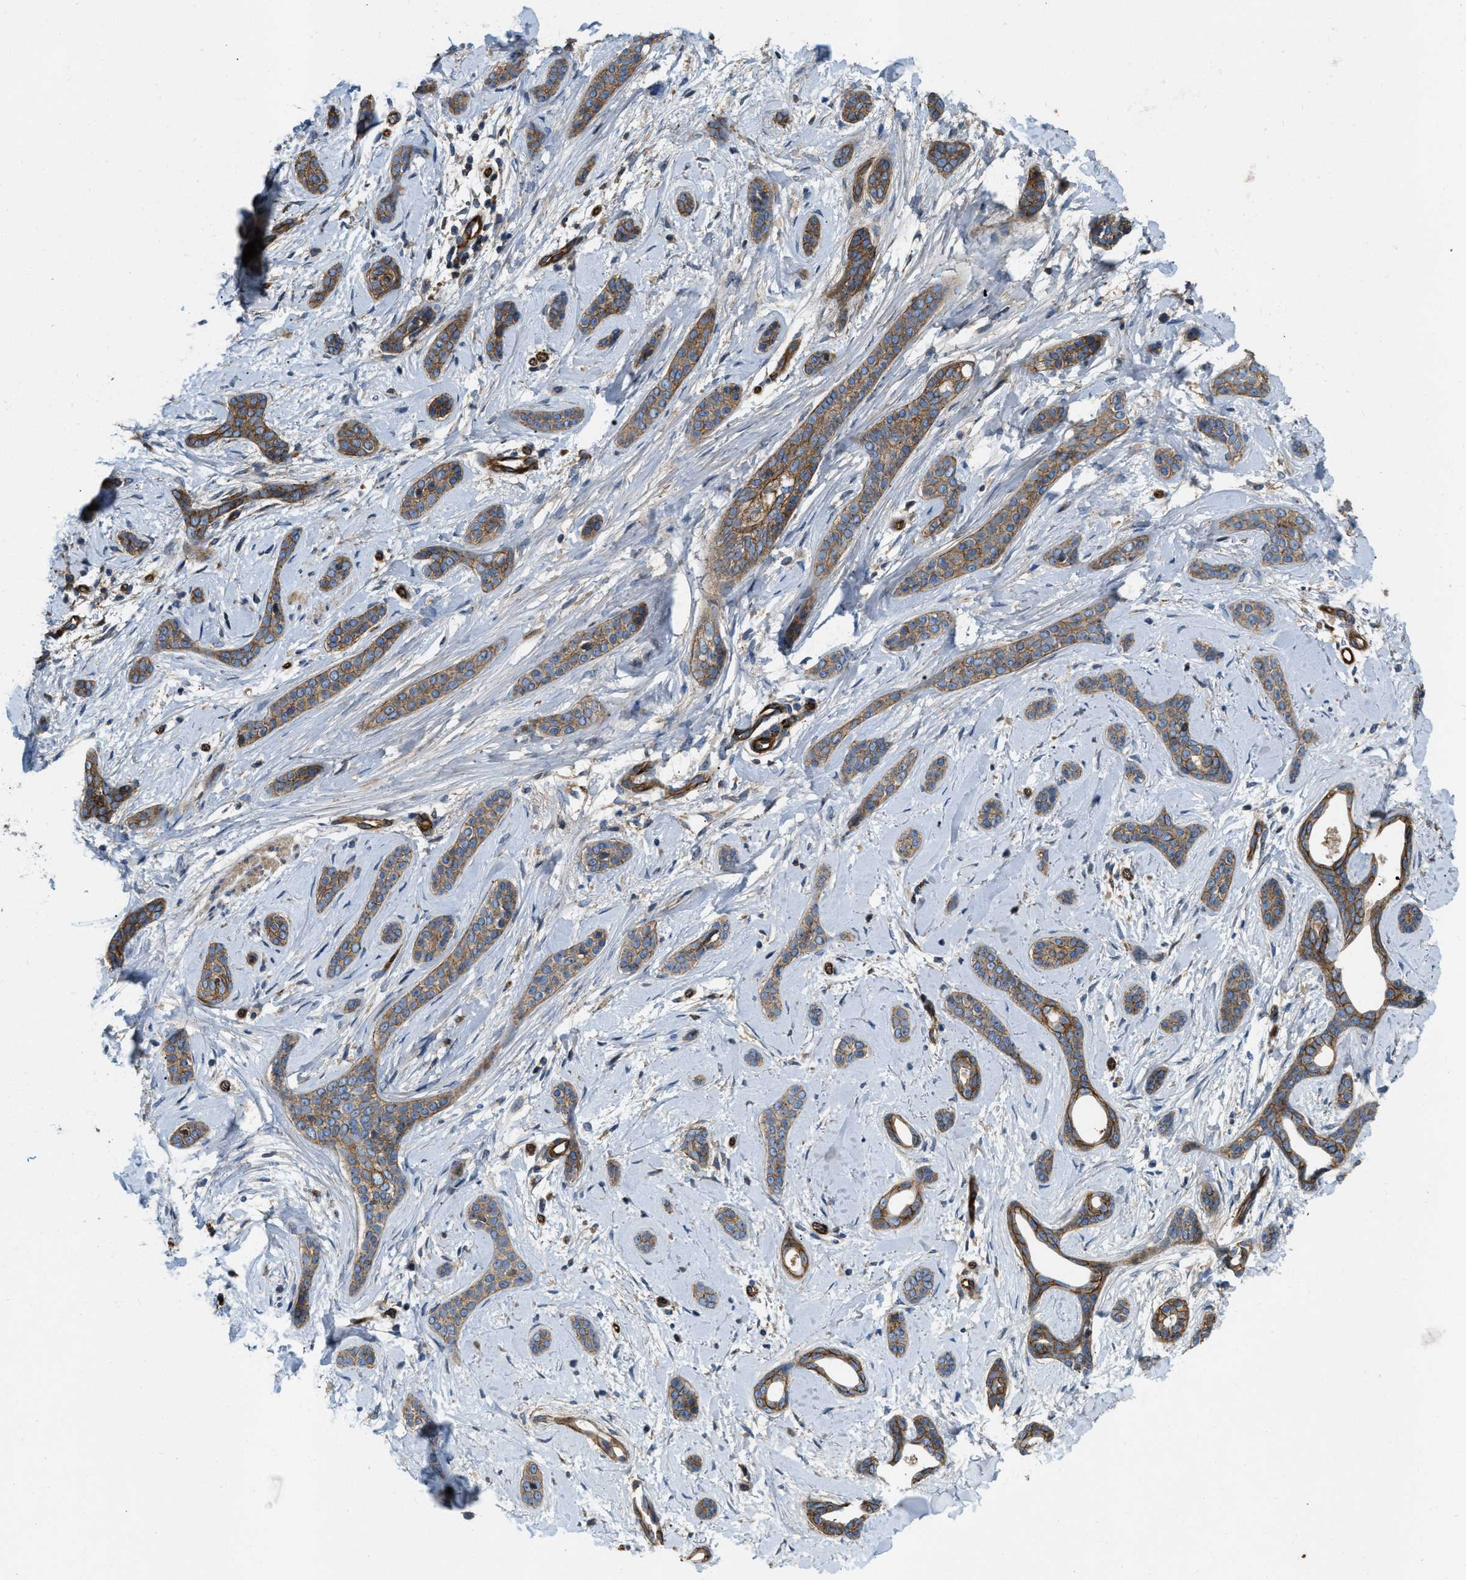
{"staining": {"intensity": "moderate", "quantity": ">75%", "location": "cytoplasmic/membranous"}, "tissue": "skin cancer", "cell_type": "Tumor cells", "image_type": "cancer", "snomed": [{"axis": "morphology", "description": "Basal cell carcinoma"}, {"axis": "morphology", "description": "Adnexal tumor, benign"}, {"axis": "topography", "description": "Skin"}], "caption": "The micrograph demonstrates immunohistochemical staining of skin cancer. There is moderate cytoplasmic/membranous expression is seen in approximately >75% of tumor cells.", "gene": "ERC1", "patient": {"sex": "female", "age": 42}}